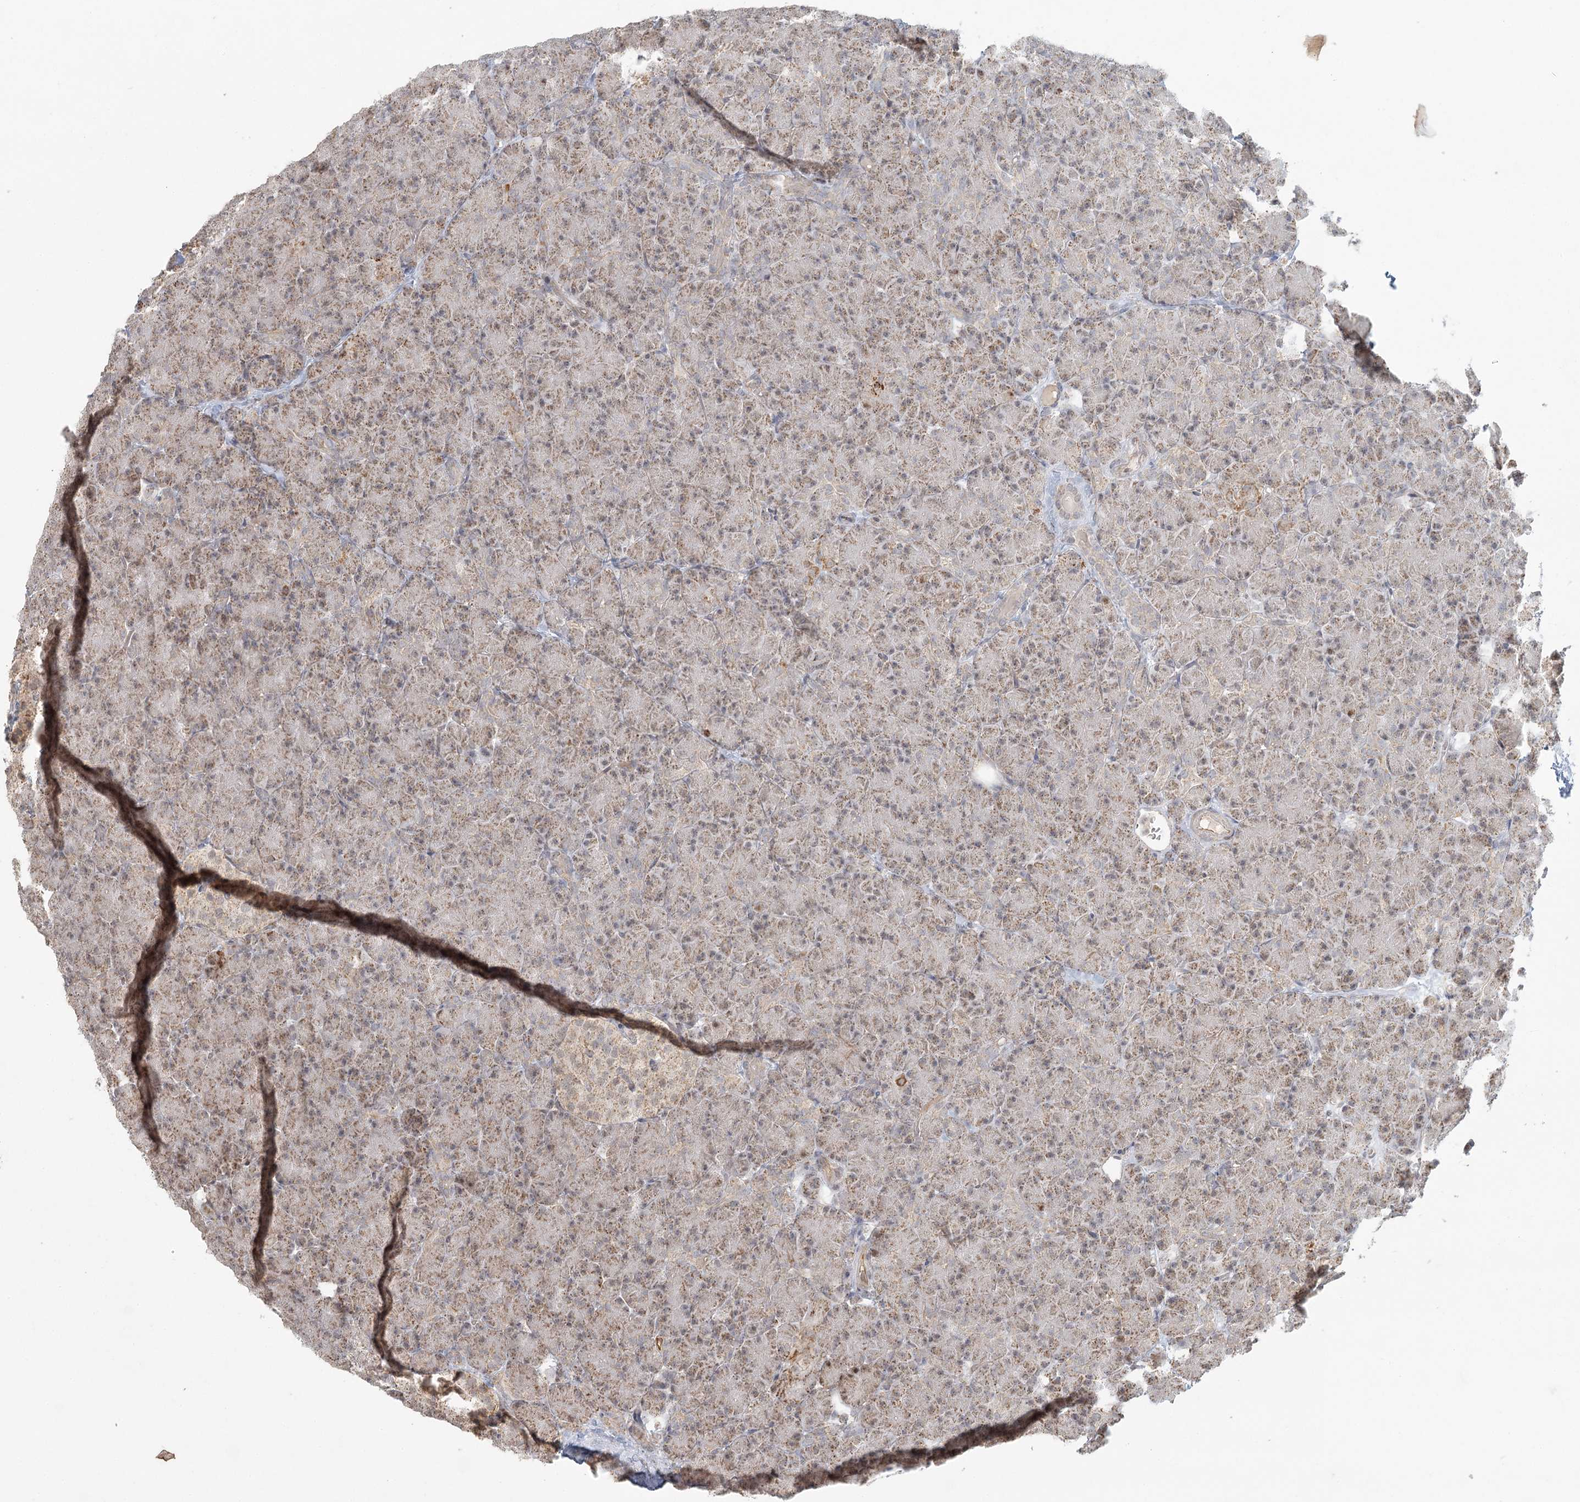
{"staining": {"intensity": "weak", "quantity": ">75%", "location": "cytoplasmic/membranous"}, "tissue": "pancreas", "cell_type": "Exocrine glandular cells", "image_type": "normal", "snomed": [{"axis": "morphology", "description": "Normal tissue, NOS"}, {"axis": "topography", "description": "Pancreas"}], "caption": "Protein positivity by IHC demonstrates weak cytoplasmic/membranous staining in about >75% of exocrine glandular cells in benign pancreas.", "gene": "LACTB", "patient": {"sex": "female", "age": 43}}